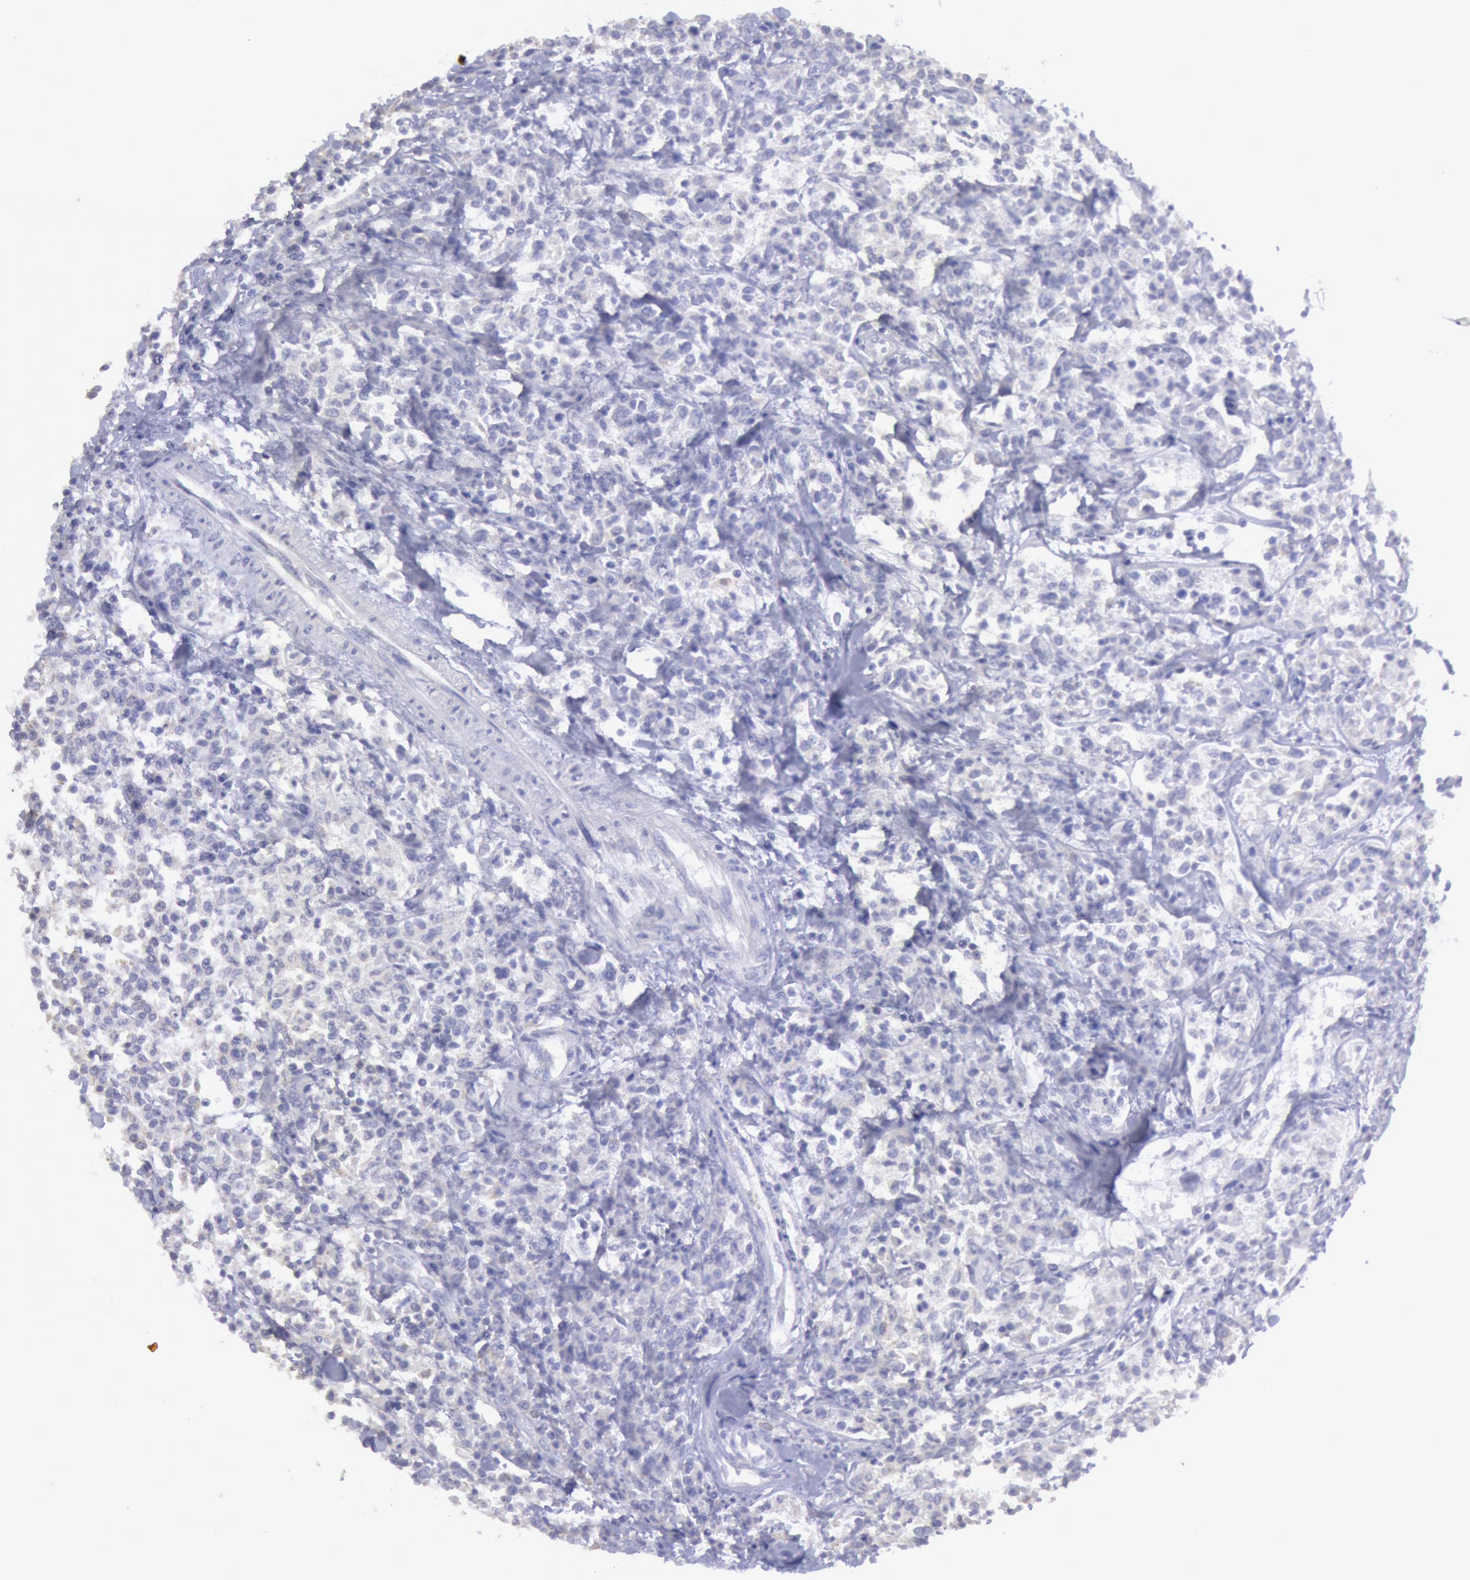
{"staining": {"intensity": "negative", "quantity": "none", "location": "none"}, "tissue": "lymphoma", "cell_type": "Tumor cells", "image_type": "cancer", "snomed": [{"axis": "morphology", "description": "Malignant lymphoma, non-Hodgkin's type, Low grade"}, {"axis": "topography", "description": "Small intestine"}], "caption": "Immunohistochemical staining of malignant lymphoma, non-Hodgkin's type (low-grade) shows no significant positivity in tumor cells. Brightfield microscopy of immunohistochemistry (IHC) stained with DAB (brown) and hematoxylin (blue), captured at high magnification.", "gene": "MYH7", "patient": {"sex": "female", "age": 59}}